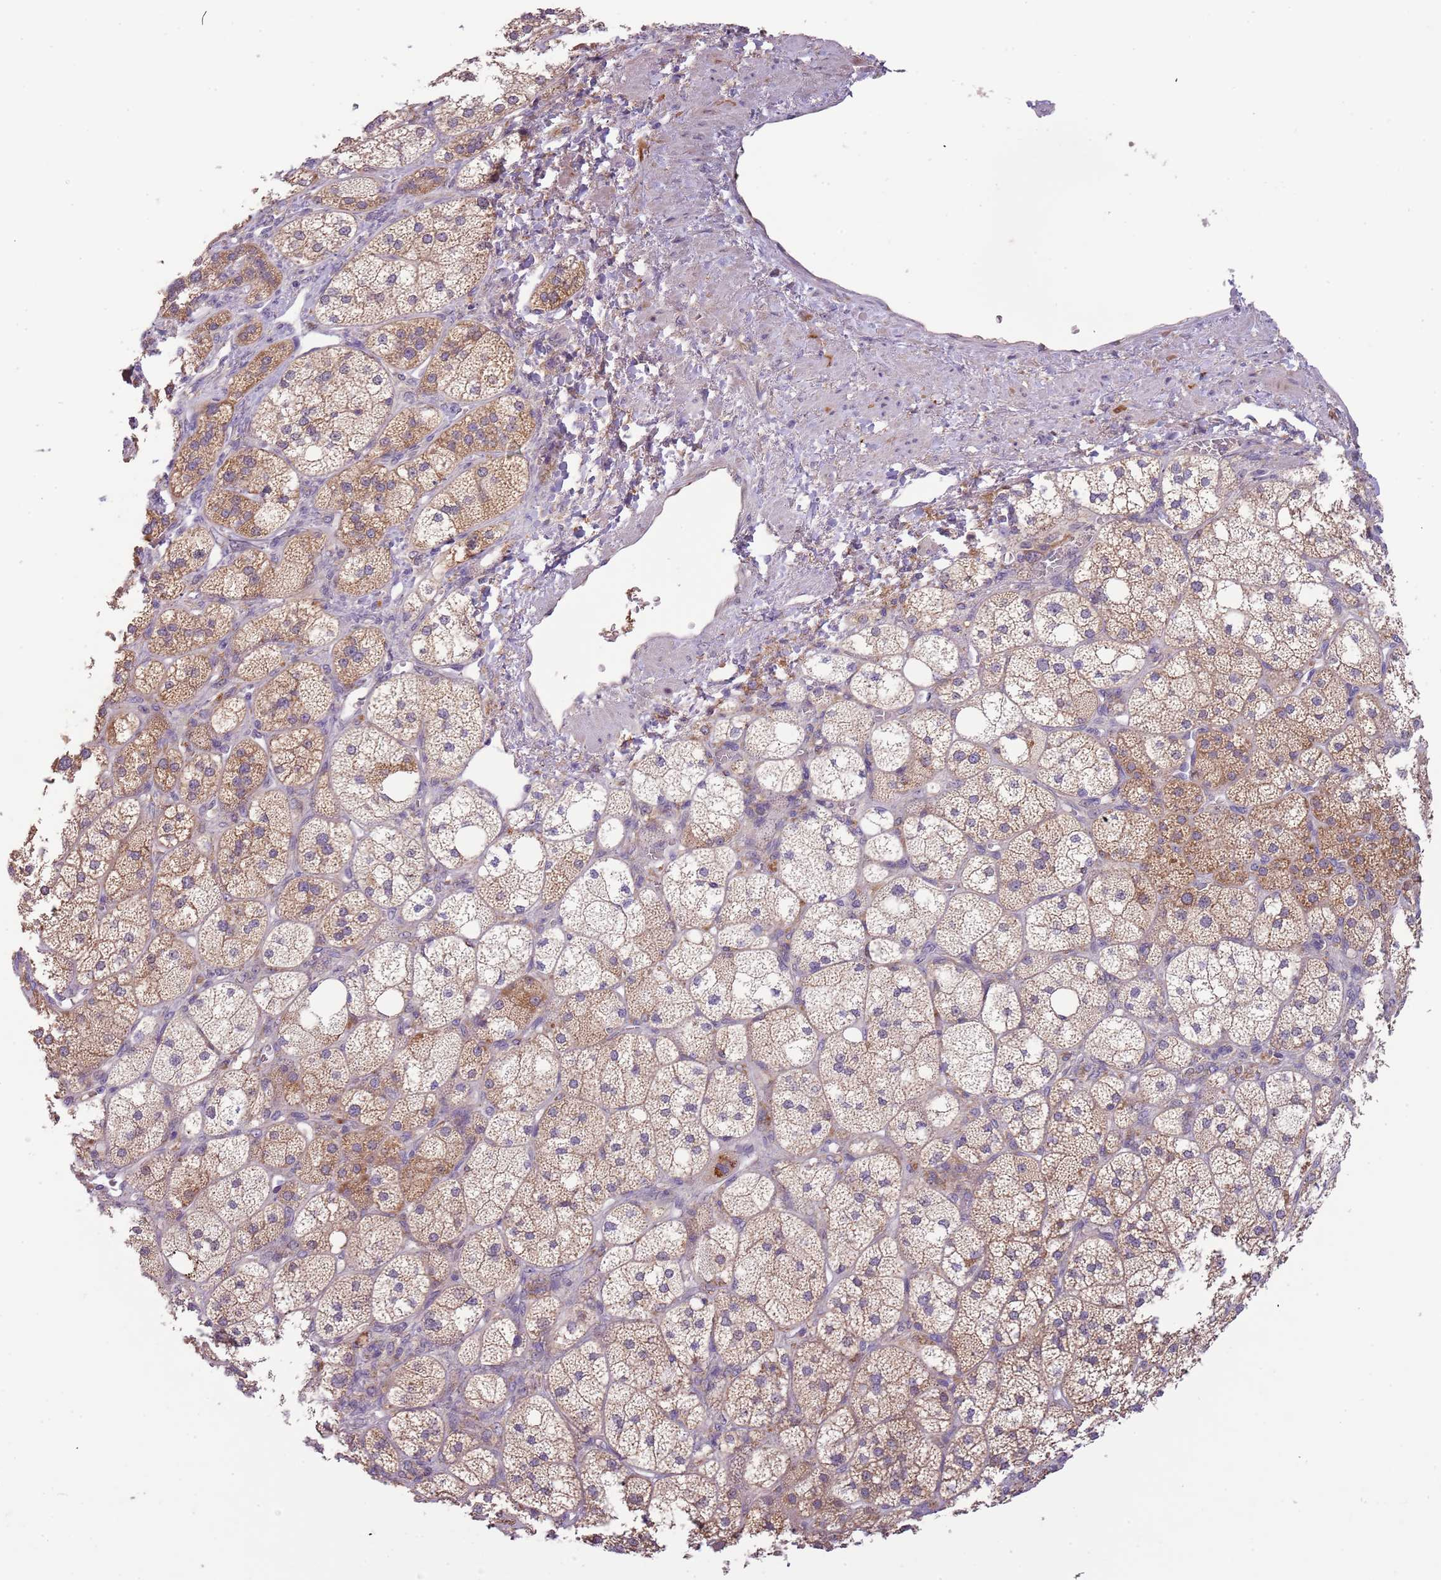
{"staining": {"intensity": "moderate", "quantity": ">75%", "location": "cytoplasmic/membranous"}, "tissue": "adrenal gland", "cell_type": "Glandular cells", "image_type": "normal", "snomed": [{"axis": "morphology", "description": "Normal tissue, NOS"}, {"axis": "topography", "description": "Adrenal gland"}], "caption": "The photomicrograph reveals staining of benign adrenal gland, revealing moderate cytoplasmic/membranous protein expression (brown color) within glandular cells.", "gene": "FECH", "patient": {"sex": "male", "age": 61}}